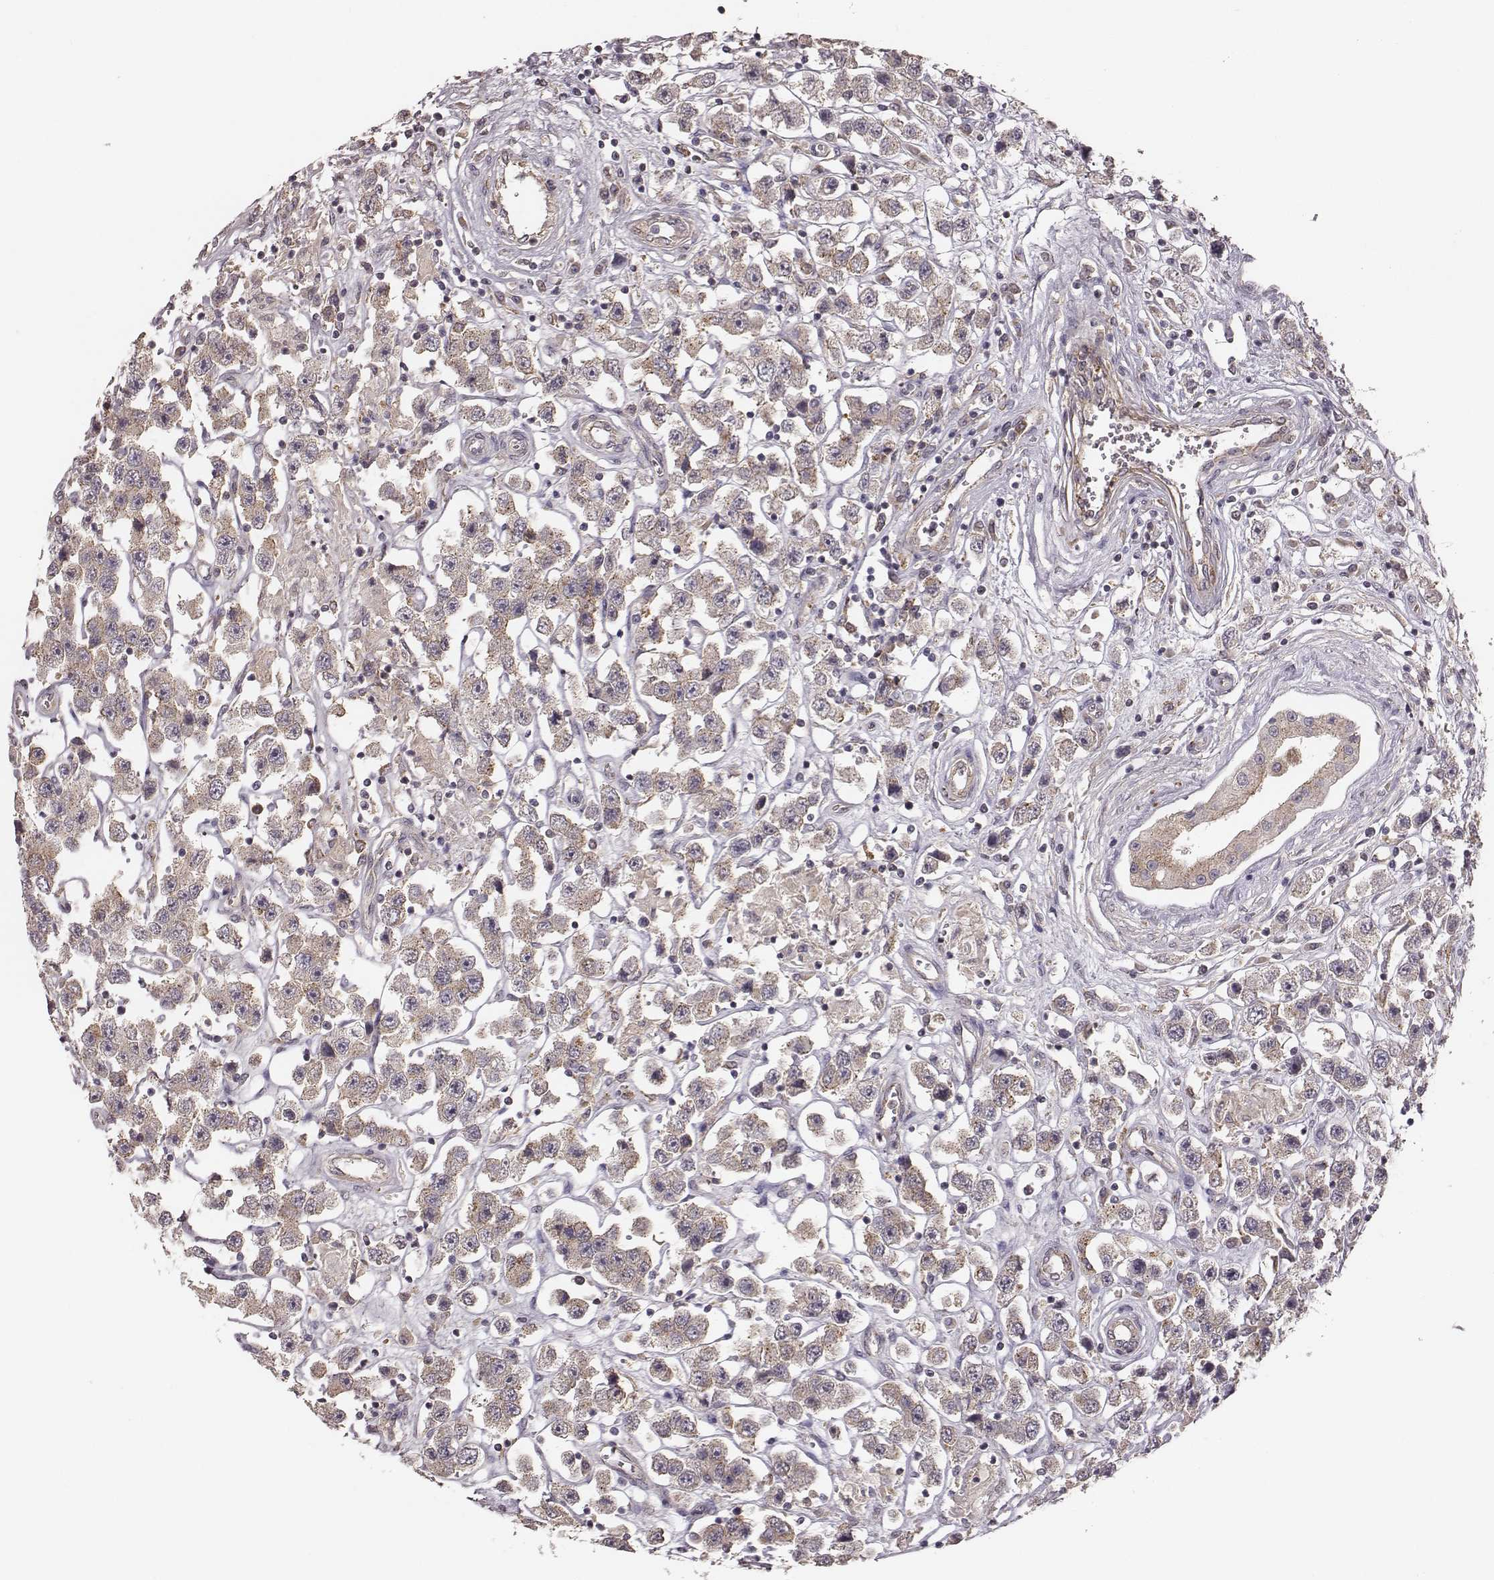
{"staining": {"intensity": "negative", "quantity": "none", "location": "none"}, "tissue": "testis cancer", "cell_type": "Tumor cells", "image_type": "cancer", "snomed": [{"axis": "morphology", "description": "Seminoma, NOS"}, {"axis": "topography", "description": "Testis"}], "caption": "Testis cancer (seminoma) was stained to show a protein in brown. There is no significant expression in tumor cells.", "gene": "VPS26A", "patient": {"sex": "male", "age": 45}}